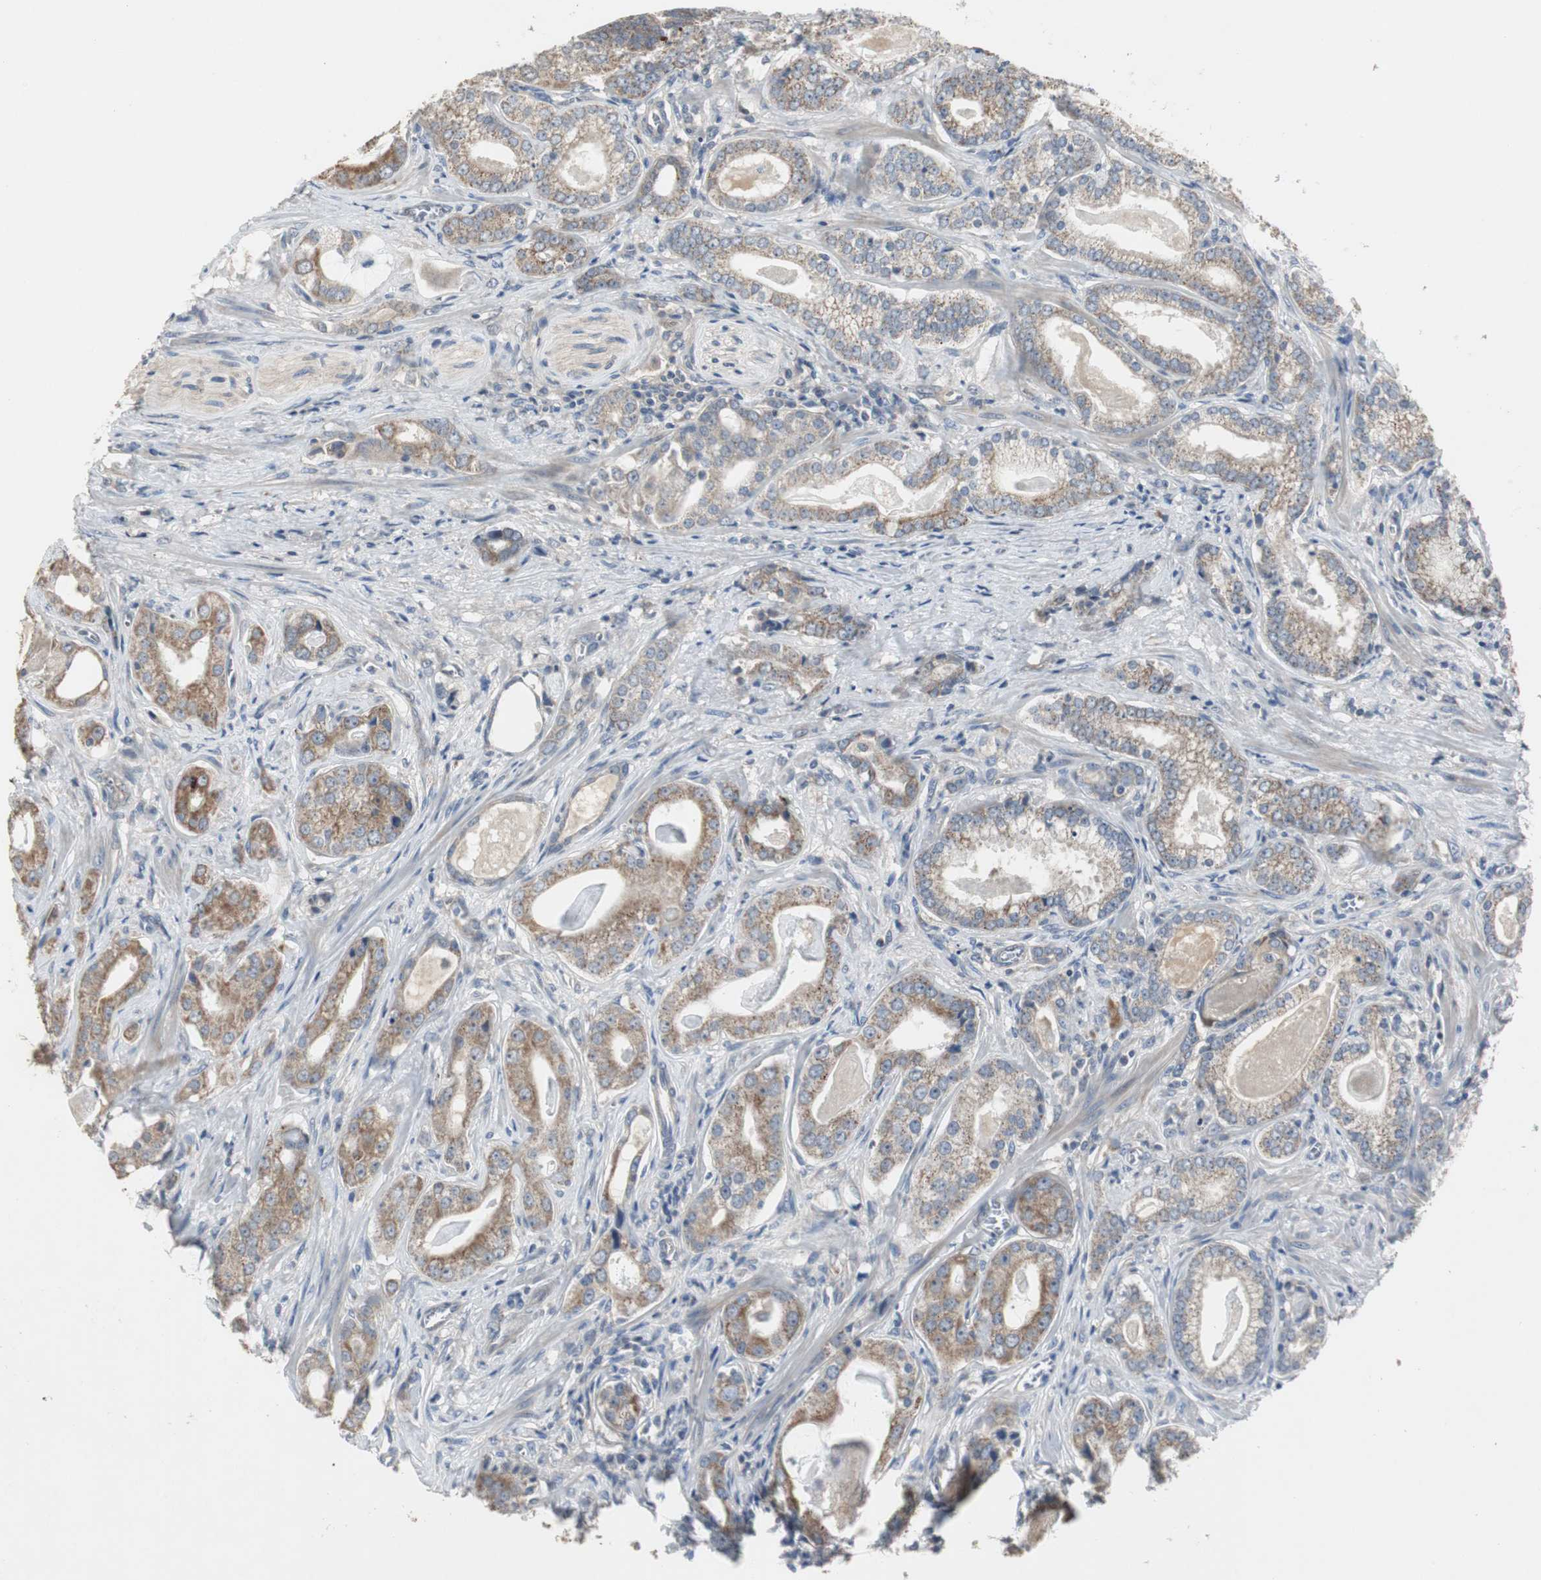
{"staining": {"intensity": "weak", "quantity": ">75%", "location": "cytoplasmic/membranous"}, "tissue": "prostate cancer", "cell_type": "Tumor cells", "image_type": "cancer", "snomed": [{"axis": "morphology", "description": "Adenocarcinoma, Low grade"}, {"axis": "topography", "description": "Prostate"}], "caption": "Protein expression analysis of prostate cancer (low-grade adenocarcinoma) displays weak cytoplasmic/membranous positivity in about >75% of tumor cells. (DAB IHC with brightfield microscopy, high magnification).", "gene": "MYT1", "patient": {"sex": "male", "age": 59}}